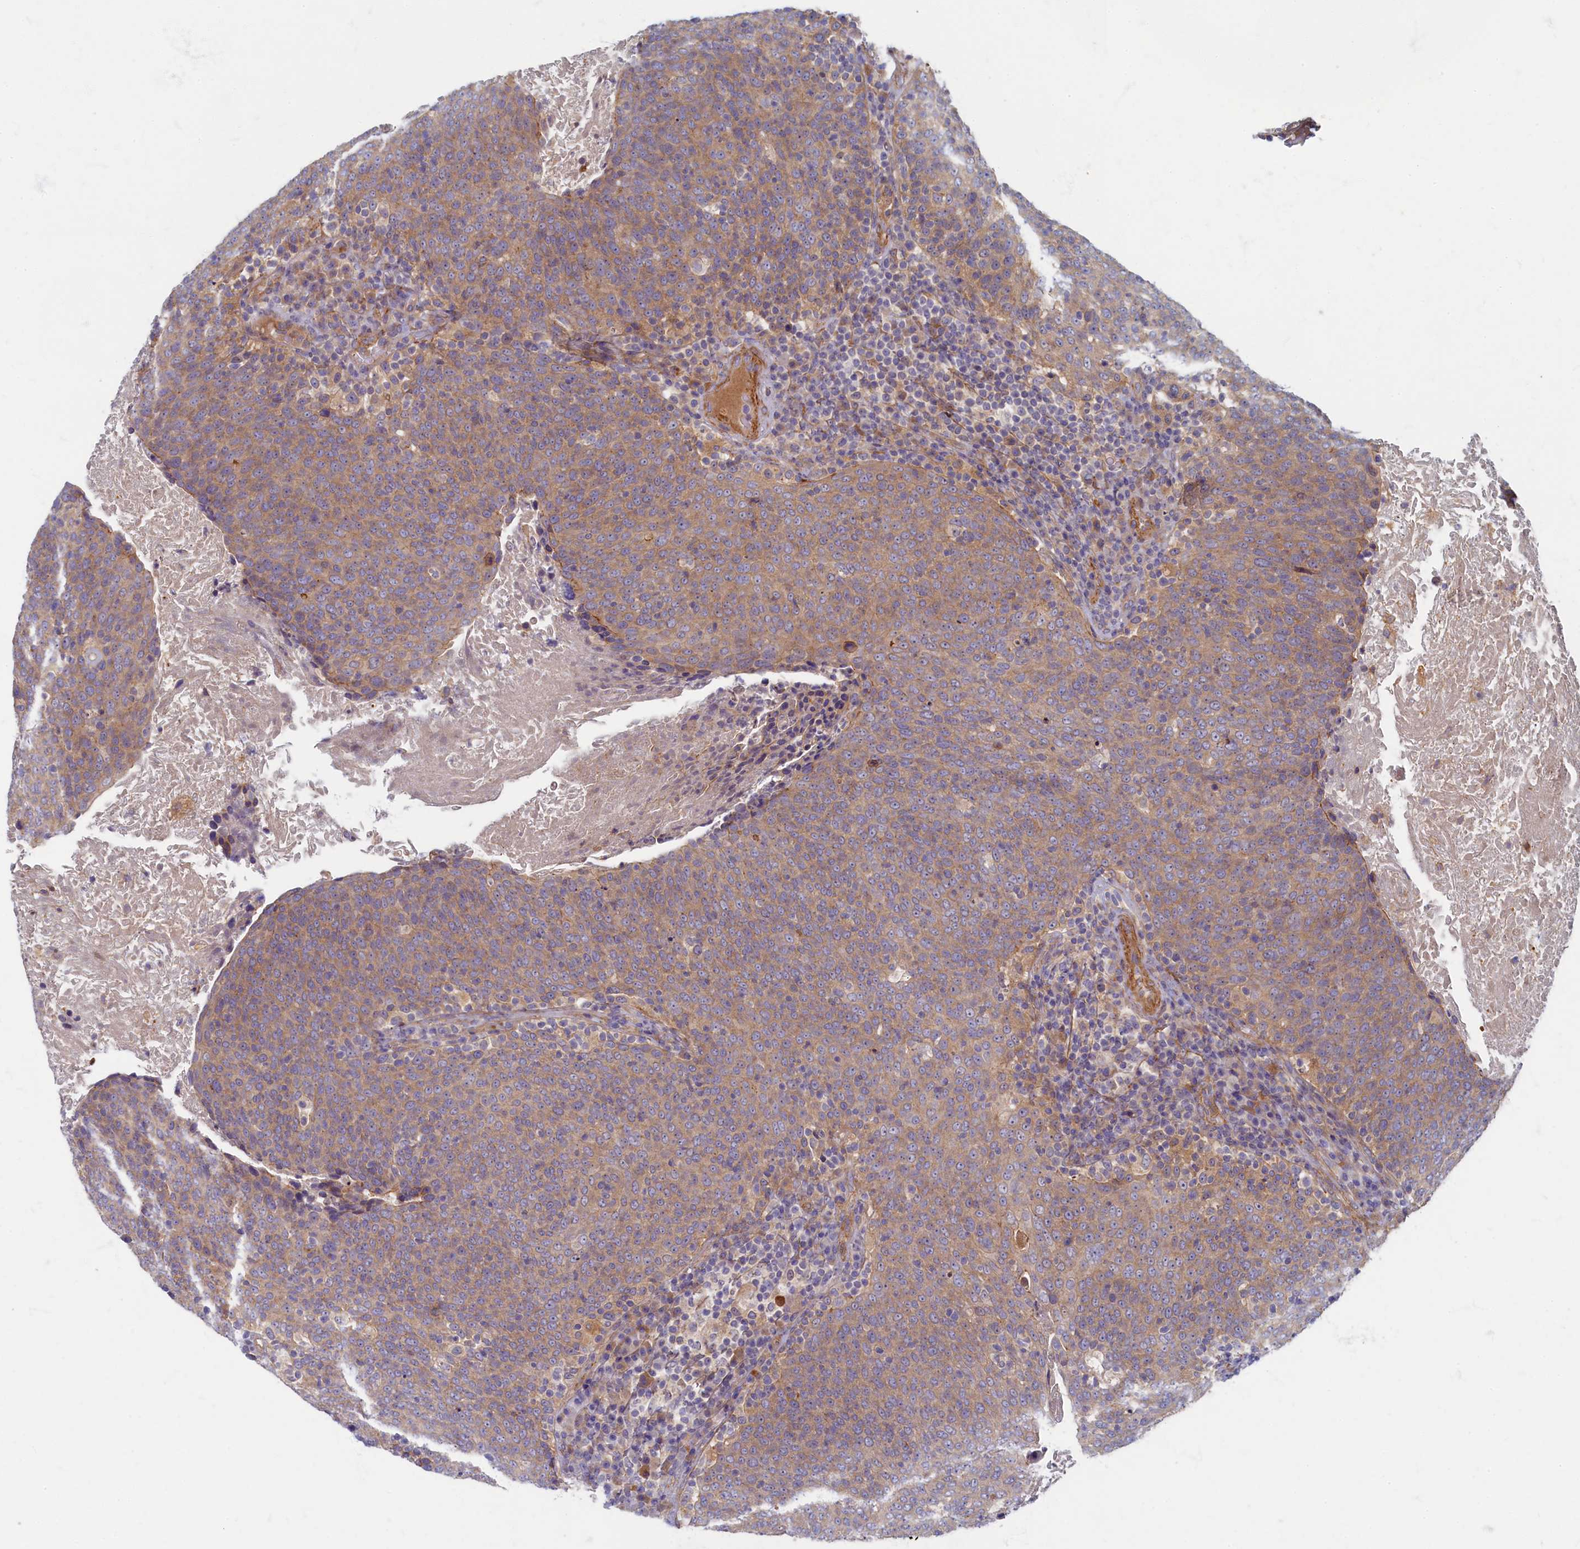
{"staining": {"intensity": "moderate", "quantity": ">75%", "location": "cytoplasmic/membranous"}, "tissue": "head and neck cancer", "cell_type": "Tumor cells", "image_type": "cancer", "snomed": [{"axis": "morphology", "description": "Squamous cell carcinoma, NOS"}, {"axis": "morphology", "description": "Squamous cell carcinoma, metastatic, NOS"}, {"axis": "topography", "description": "Lymph node"}, {"axis": "topography", "description": "Head-Neck"}], "caption": "This is an image of immunohistochemistry staining of head and neck cancer (squamous cell carcinoma), which shows moderate staining in the cytoplasmic/membranous of tumor cells.", "gene": "PSMG2", "patient": {"sex": "male", "age": 62}}